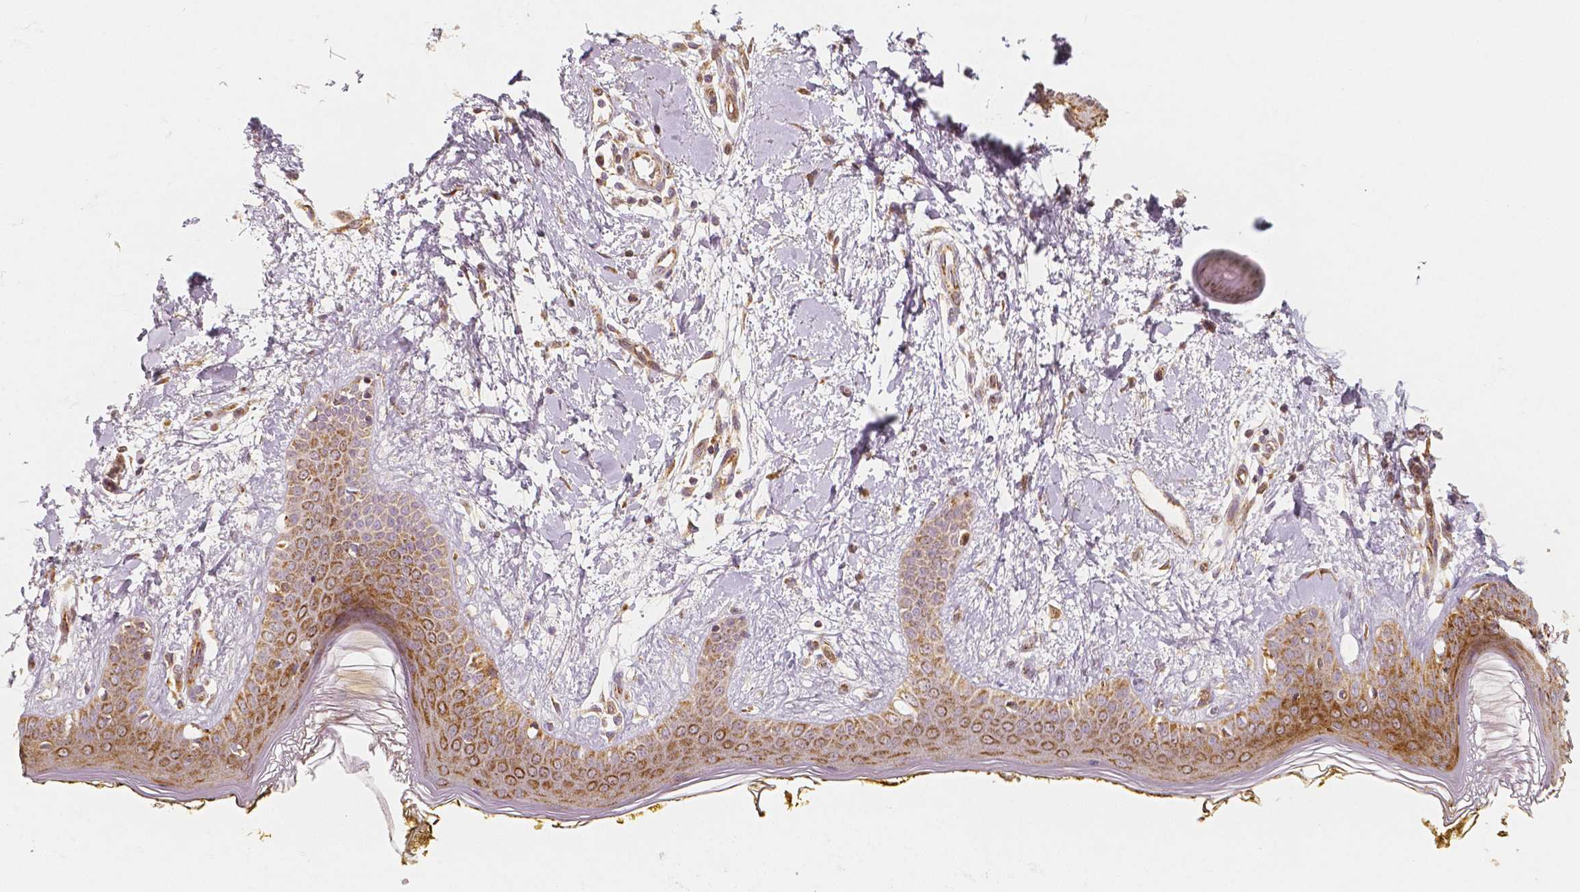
{"staining": {"intensity": "strong", "quantity": ">75%", "location": "cytoplasmic/membranous"}, "tissue": "skin", "cell_type": "Fibroblasts", "image_type": "normal", "snomed": [{"axis": "morphology", "description": "Normal tissue, NOS"}, {"axis": "topography", "description": "Skin"}], "caption": "An immunohistochemistry image of normal tissue is shown. Protein staining in brown highlights strong cytoplasmic/membranous positivity in skin within fibroblasts. The protein is stained brown, and the nuclei are stained in blue (DAB IHC with brightfield microscopy, high magnification).", "gene": "PGAM5", "patient": {"sex": "female", "age": 34}}